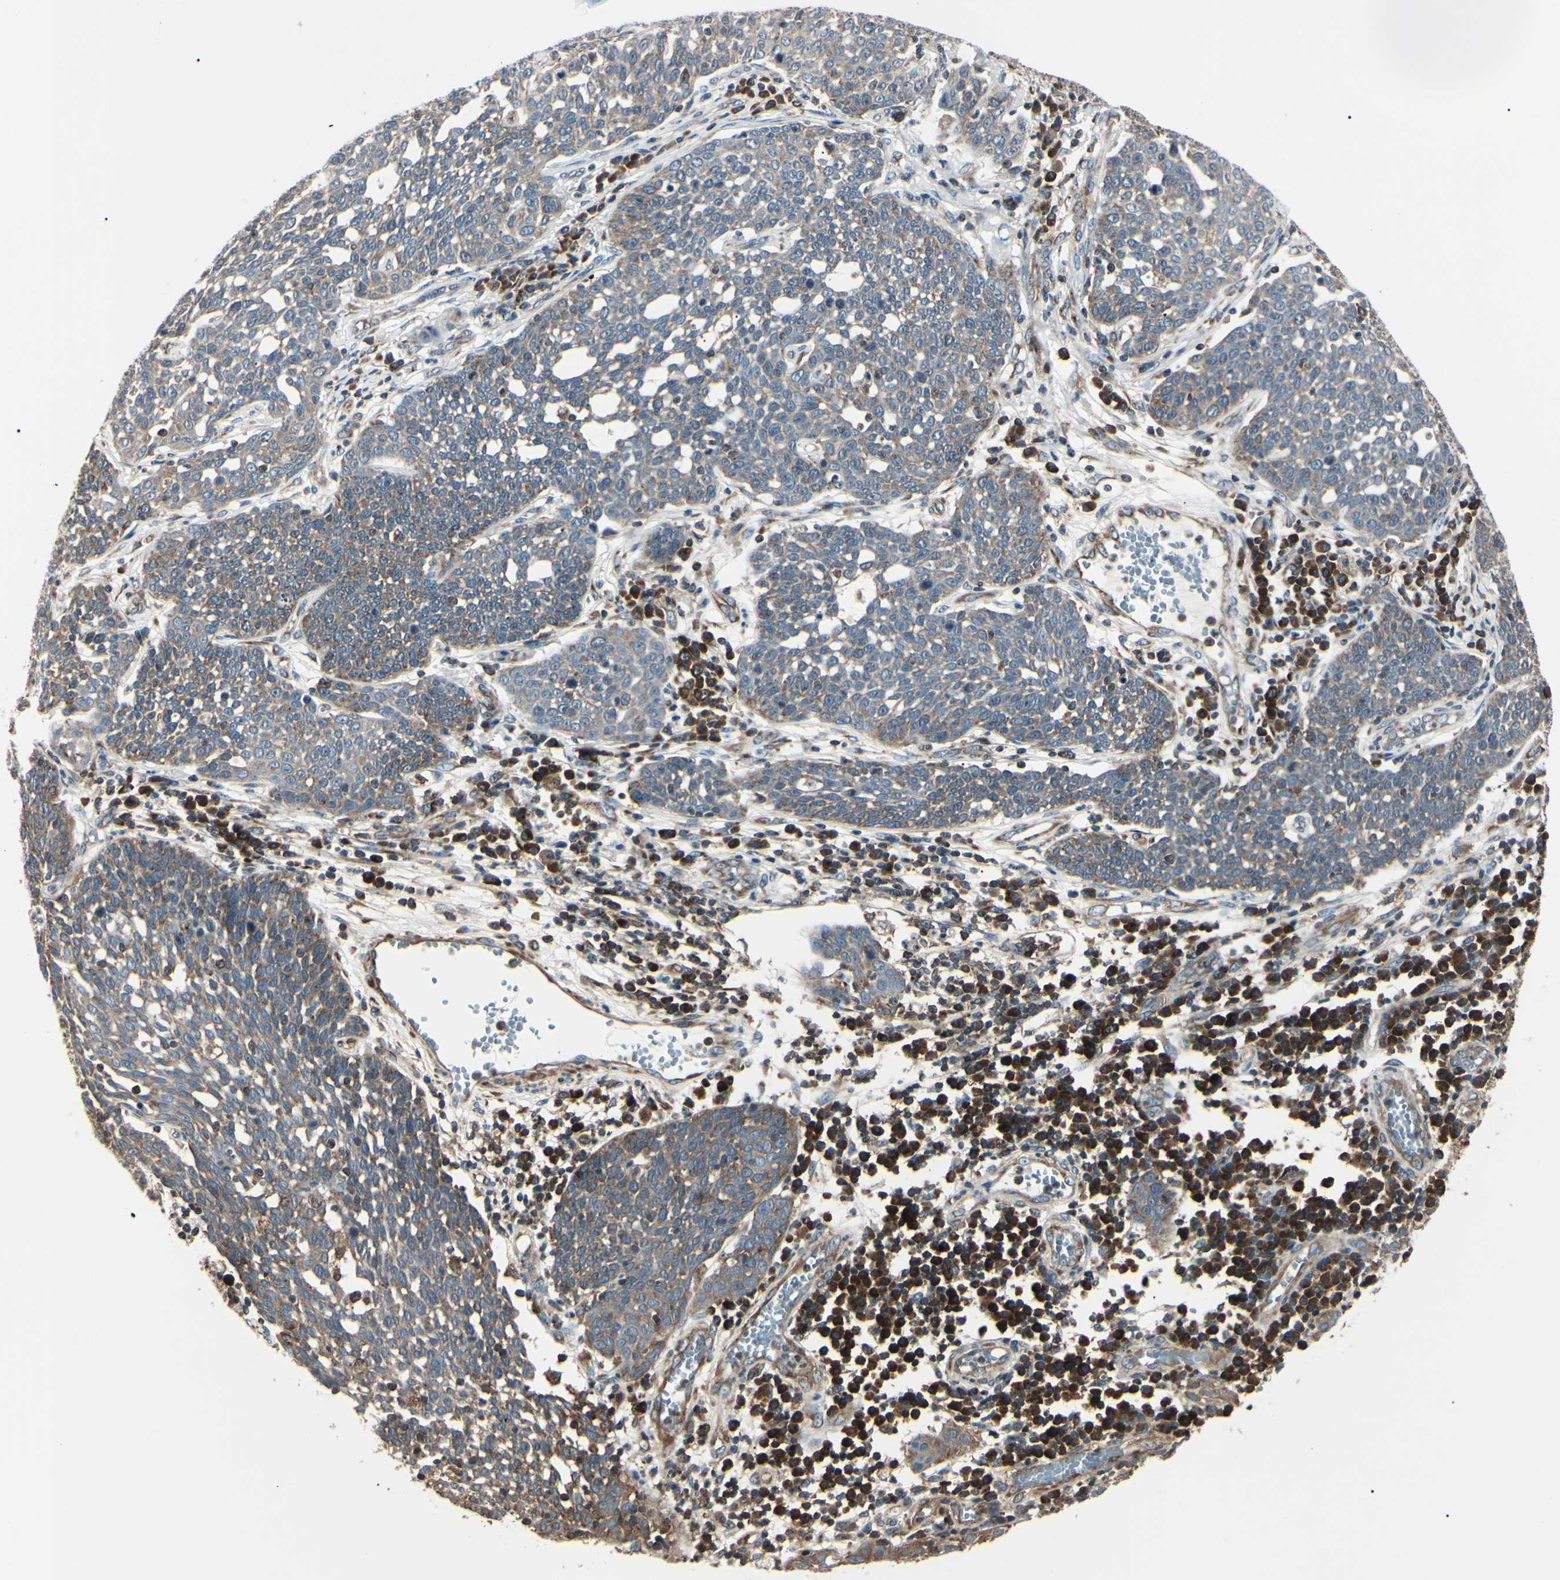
{"staining": {"intensity": "moderate", "quantity": "<25%", "location": "cytoplasmic/membranous"}, "tissue": "cervical cancer", "cell_type": "Tumor cells", "image_type": "cancer", "snomed": [{"axis": "morphology", "description": "Squamous cell carcinoma, NOS"}, {"axis": "topography", "description": "Cervix"}], "caption": "Immunohistochemical staining of human squamous cell carcinoma (cervical) reveals moderate cytoplasmic/membranous protein staining in approximately <25% of tumor cells. (DAB IHC with brightfield microscopy, high magnification).", "gene": "MAPRE1", "patient": {"sex": "female", "age": 34}}